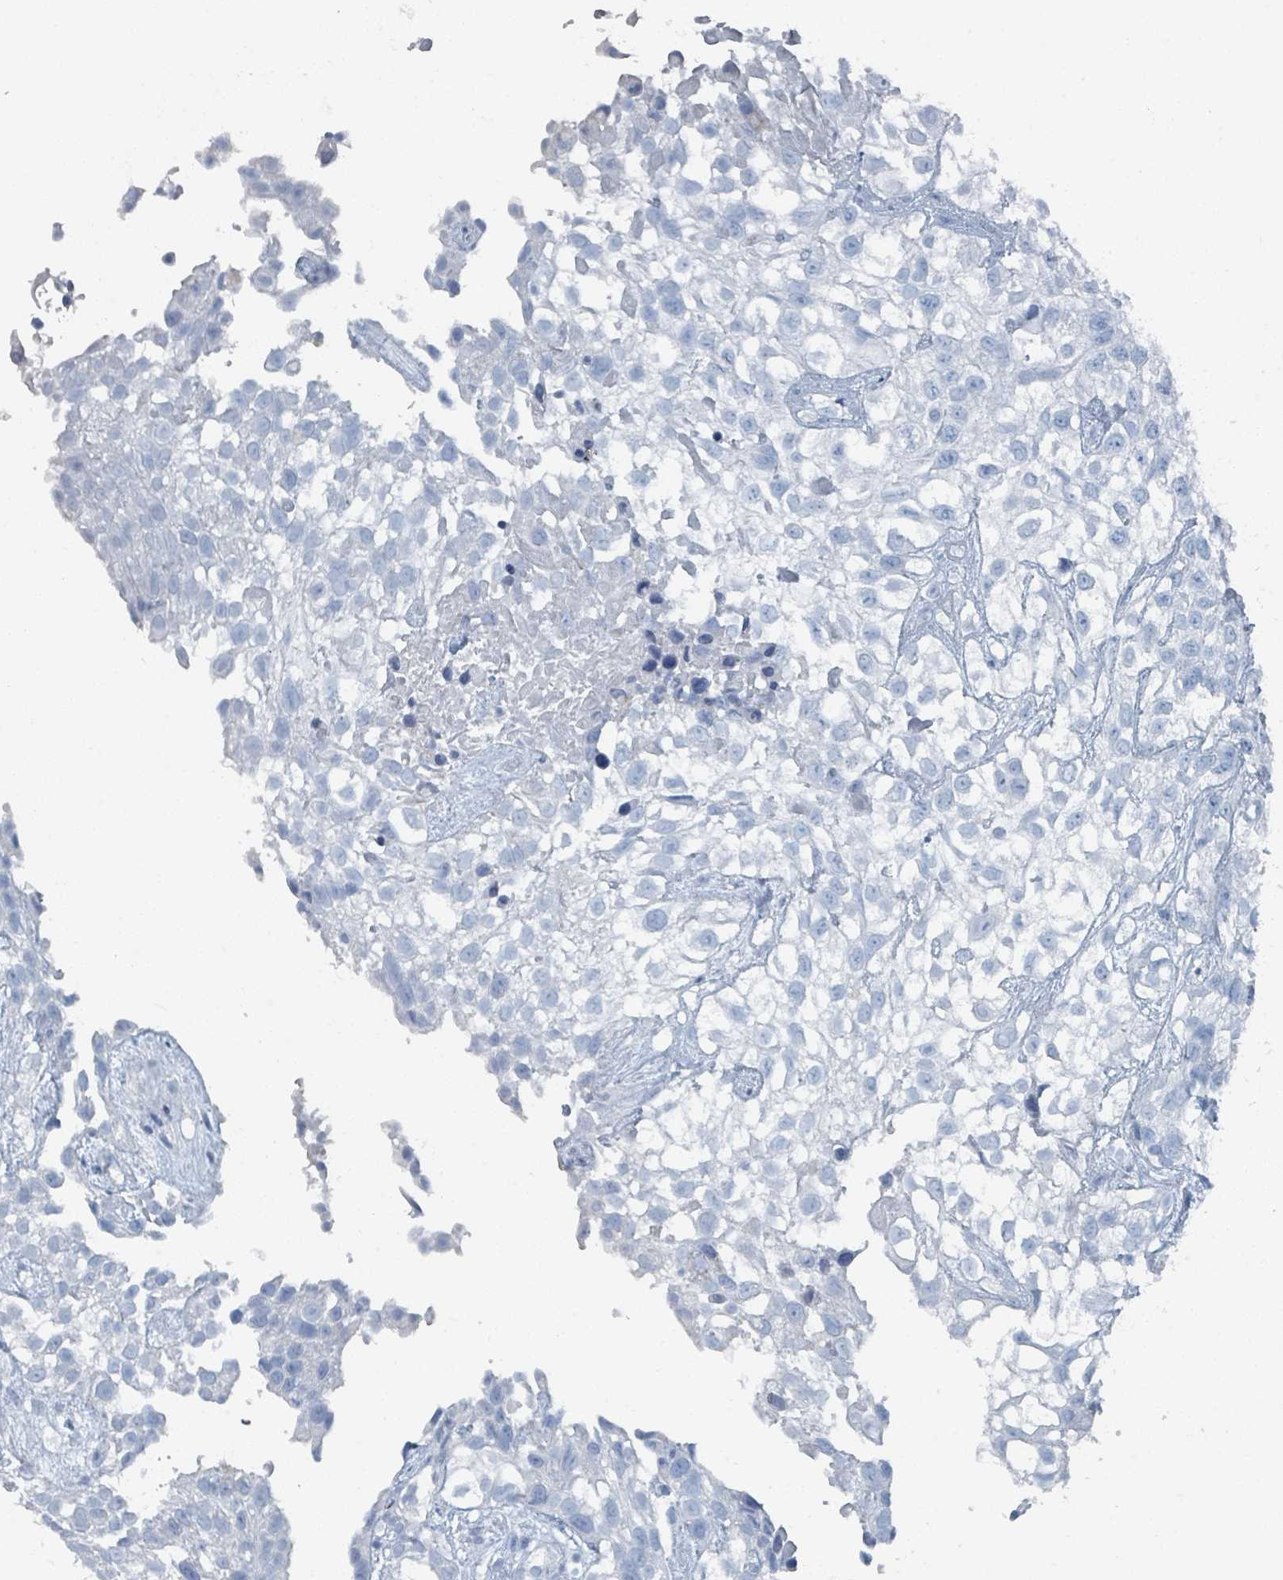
{"staining": {"intensity": "negative", "quantity": "none", "location": "none"}, "tissue": "urothelial cancer", "cell_type": "Tumor cells", "image_type": "cancer", "snomed": [{"axis": "morphology", "description": "Urothelial carcinoma, High grade"}, {"axis": "topography", "description": "Urinary bladder"}], "caption": "Immunohistochemical staining of urothelial carcinoma (high-grade) reveals no significant staining in tumor cells.", "gene": "GAMT", "patient": {"sex": "male", "age": 56}}